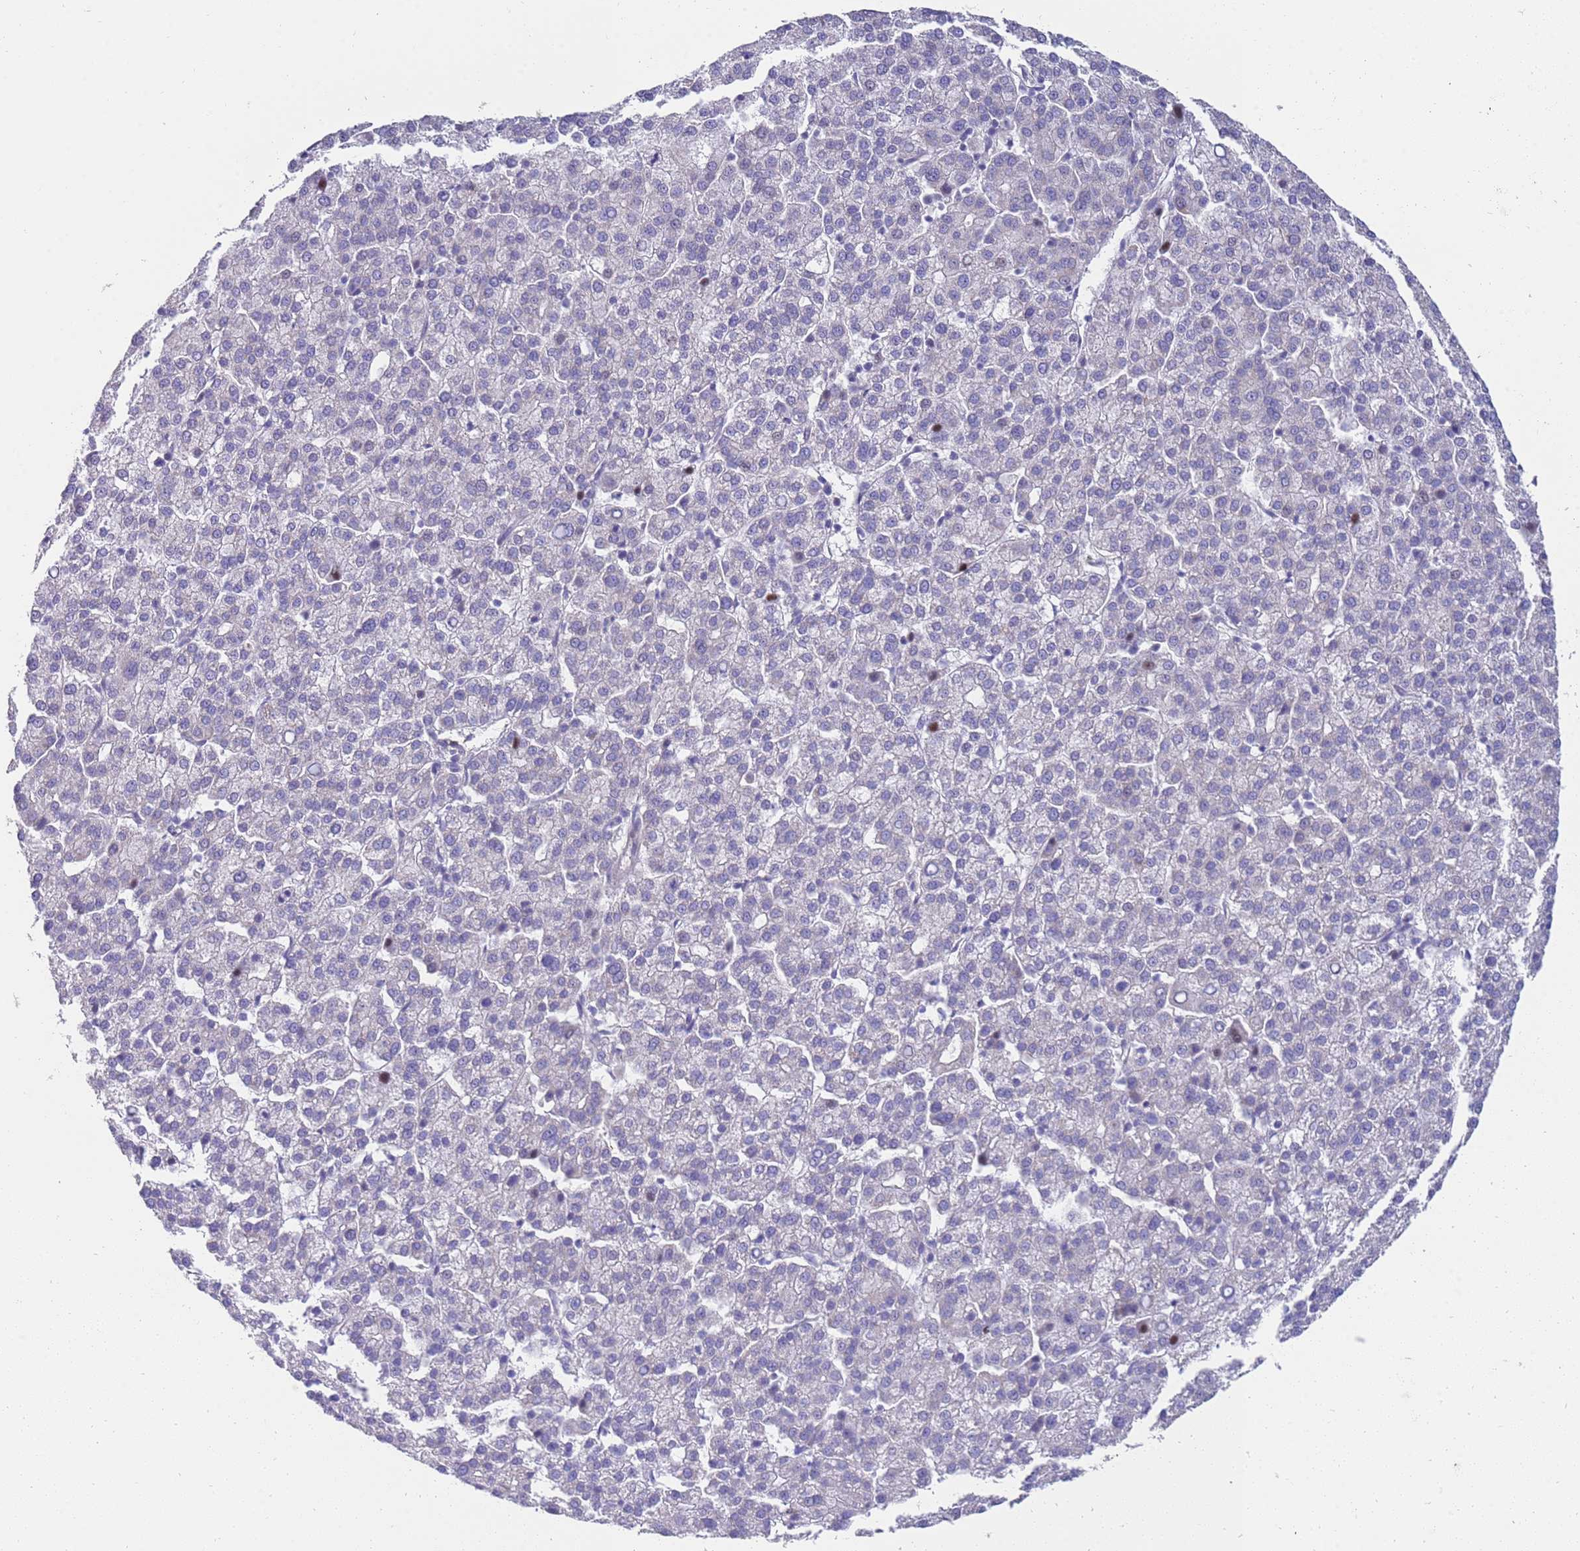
{"staining": {"intensity": "negative", "quantity": "none", "location": "none"}, "tissue": "liver cancer", "cell_type": "Tumor cells", "image_type": "cancer", "snomed": [{"axis": "morphology", "description": "Carcinoma, Hepatocellular, NOS"}, {"axis": "topography", "description": "Liver"}], "caption": "Micrograph shows no protein positivity in tumor cells of liver cancer tissue. (Stains: DAB (3,3'-diaminobenzidine) immunohistochemistry with hematoxylin counter stain, Microscopy: brightfield microscopy at high magnification).", "gene": "STK25", "patient": {"sex": "female", "age": 58}}